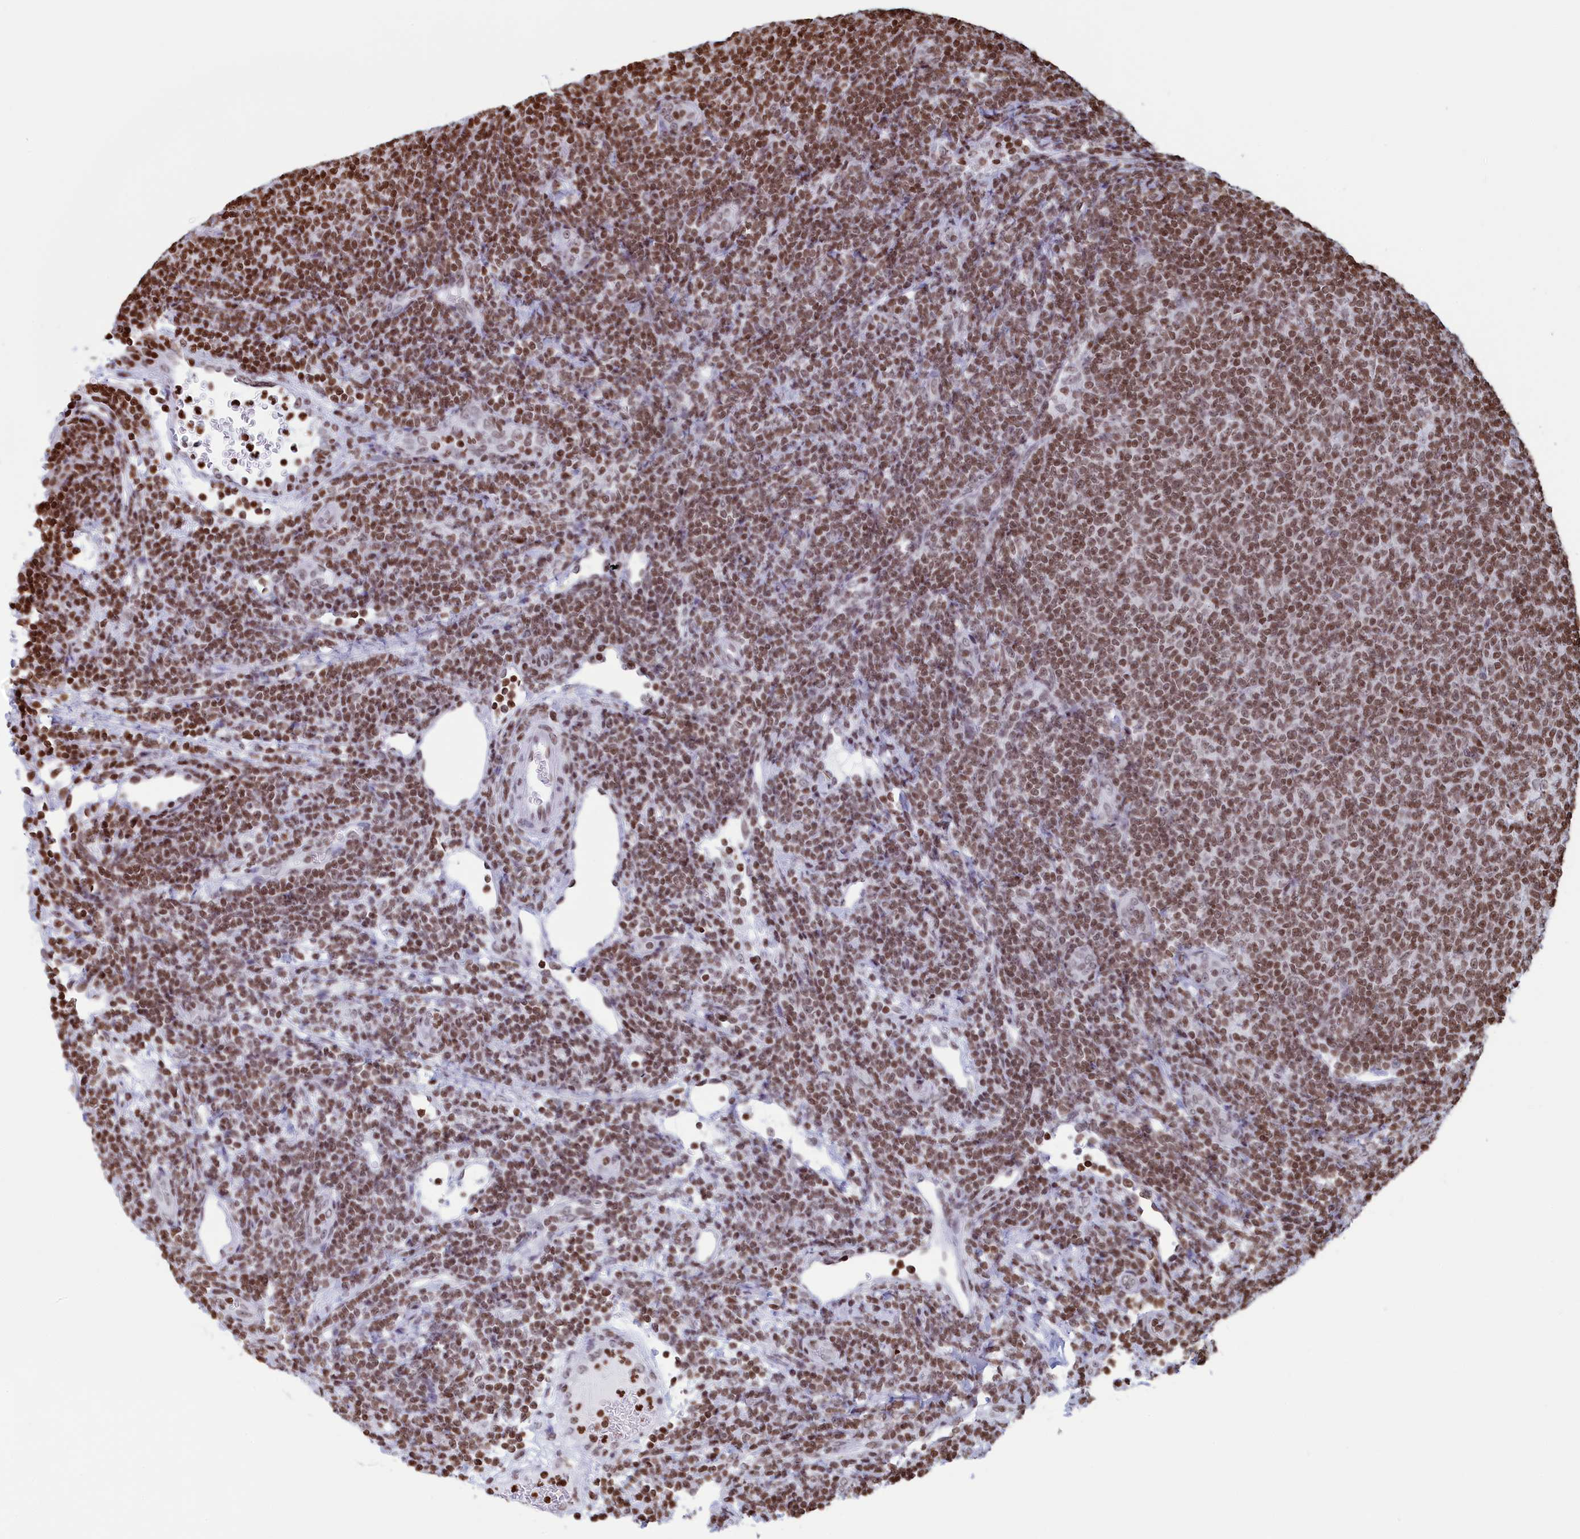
{"staining": {"intensity": "moderate", "quantity": ">75%", "location": "nuclear"}, "tissue": "lymphoma", "cell_type": "Tumor cells", "image_type": "cancer", "snomed": [{"axis": "morphology", "description": "Malignant lymphoma, non-Hodgkin's type, Low grade"}, {"axis": "topography", "description": "Lymph node"}], "caption": "Human malignant lymphoma, non-Hodgkin's type (low-grade) stained for a protein (brown) displays moderate nuclear positive positivity in approximately >75% of tumor cells.", "gene": "APOBEC3A", "patient": {"sex": "male", "age": 66}}